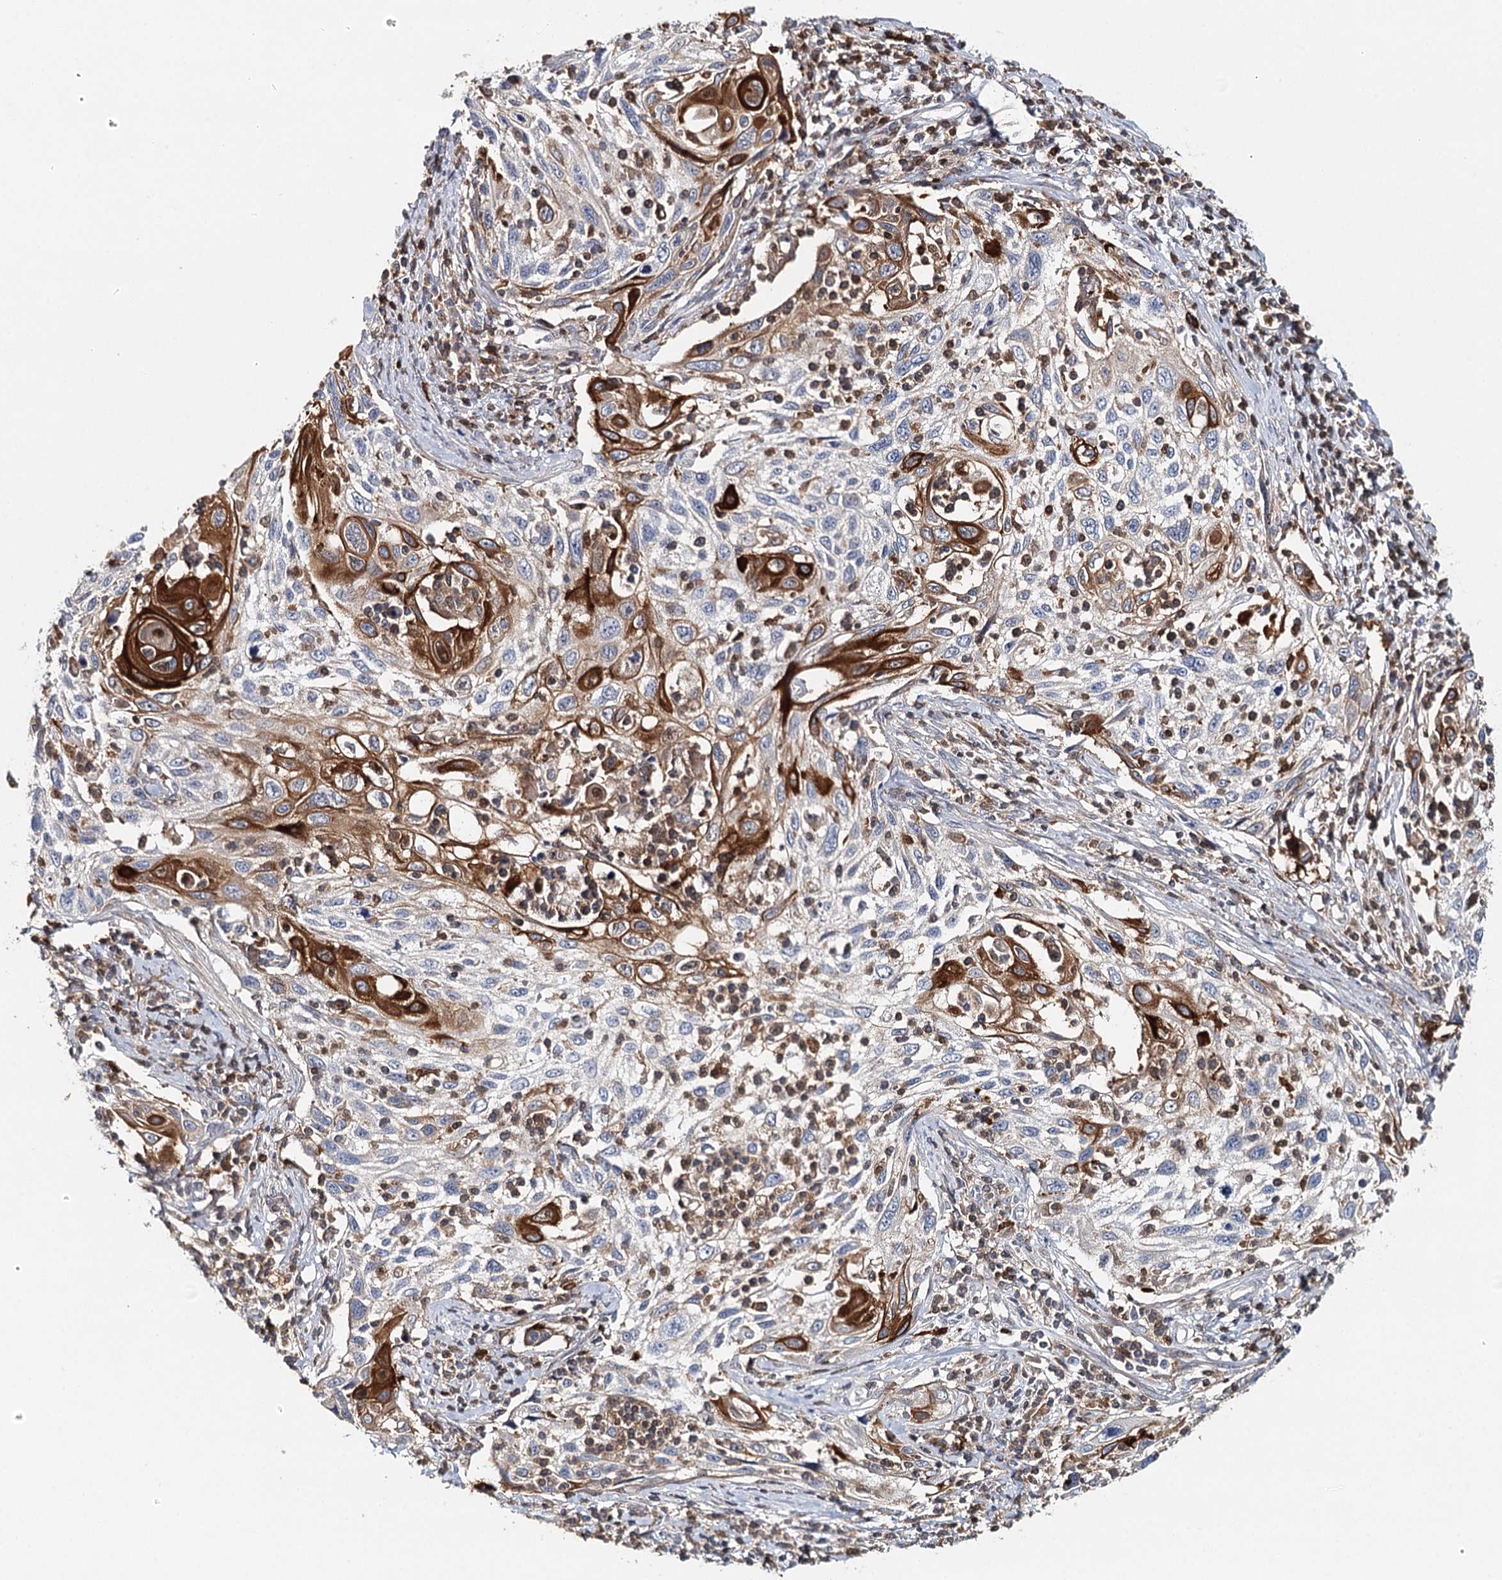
{"staining": {"intensity": "strong", "quantity": "25%-75%", "location": "cytoplasmic/membranous"}, "tissue": "cervical cancer", "cell_type": "Tumor cells", "image_type": "cancer", "snomed": [{"axis": "morphology", "description": "Squamous cell carcinoma, NOS"}, {"axis": "topography", "description": "Cervix"}], "caption": "Immunohistochemical staining of human squamous cell carcinoma (cervical) reveals high levels of strong cytoplasmic/membranous protein expression in about 25%-75% of tumor cells.", "gene": "SLC41A2", "patient": {"sex": "female", "age": 70}}